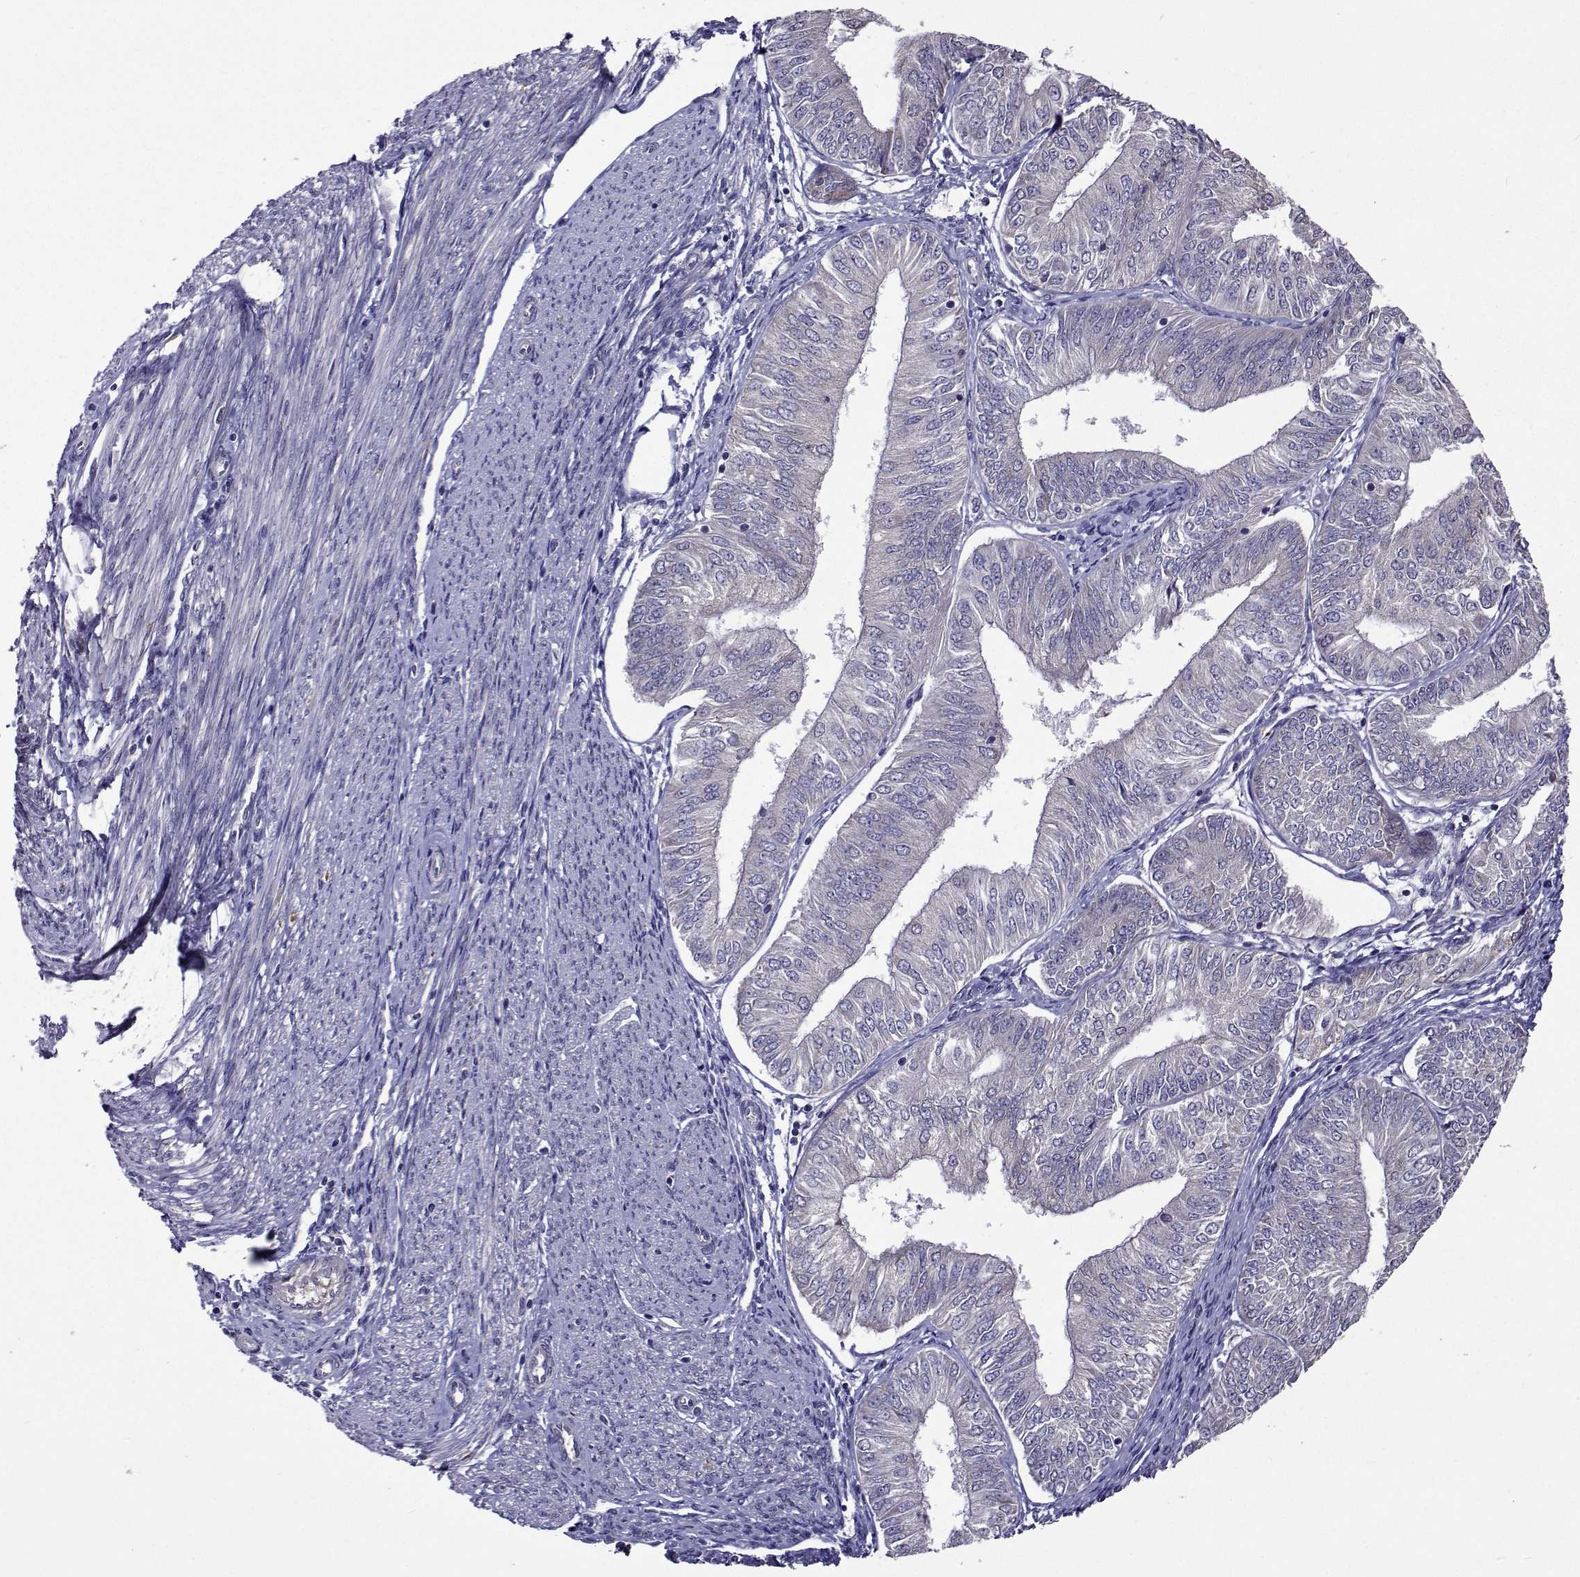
{"staining": {"intensity": "negative", "quantity": "none", "location": "none"}, "tissue": "endometrial cancer", "cell_type": "Tumor cells", "image_type": "cancer", "snomed": [{"axis": "morphology", "description": "Adenocarcinoma, NOS"}, {"axis": "topography", "description": "Endometrium"}], "caption": "The immunohistochemistry image has no significant staining in tumor cells of endometrial cancer tissue.", "gene": "TARBP2", "patient": {"sex": "female", "age": 58}}